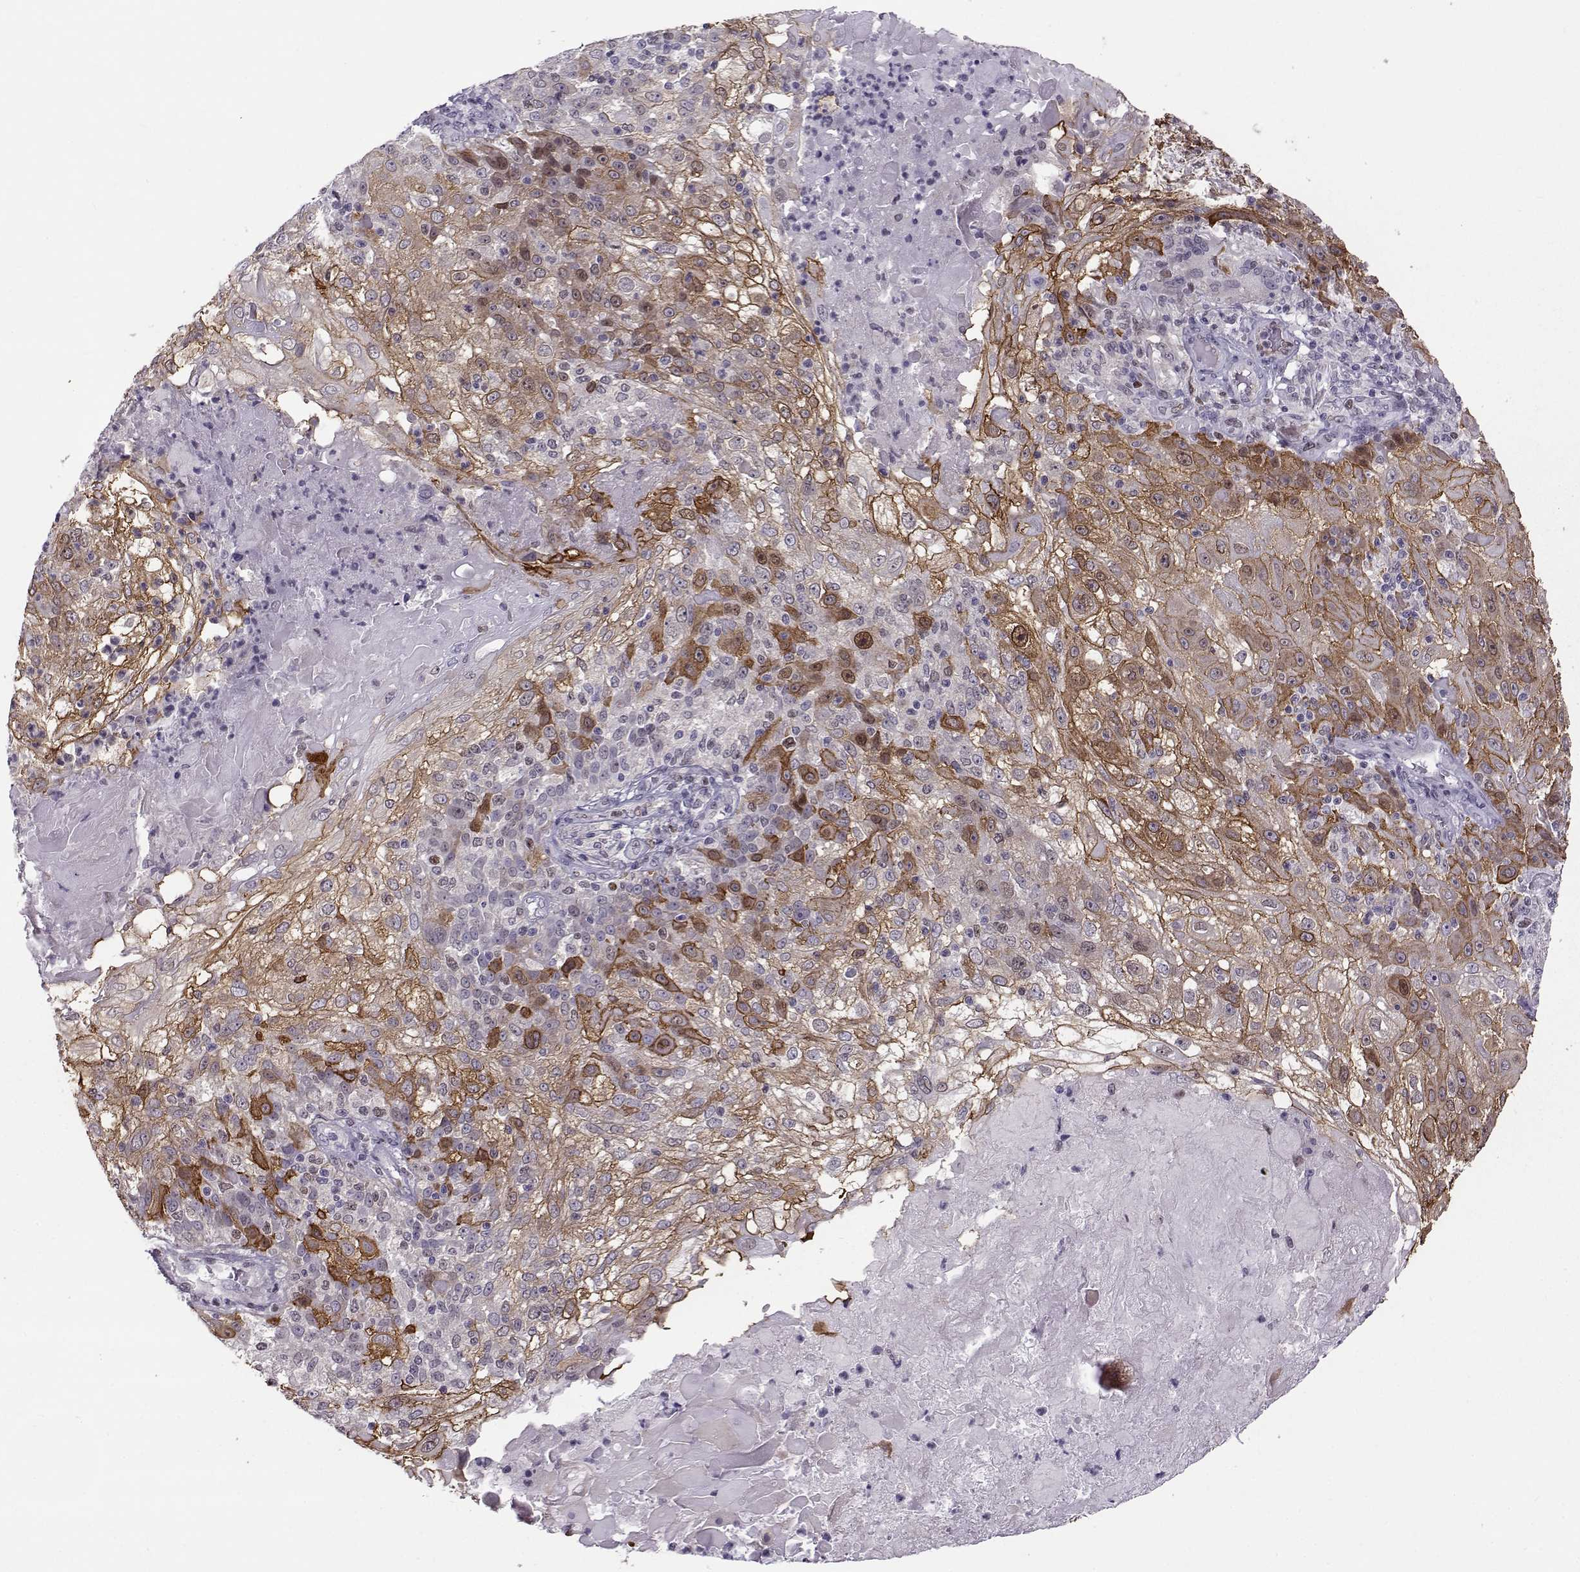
{"staining": {"intensity": "moderate", "quantity": "25%-75%", "location": "cytoplasmic/membranous"}, "tissue": "skin cancer", "cell_type": "Tumor cells", "image_type": "cancer", "snomed": [{"axis": "morphology", "description": "Normal tissue, NOS"}, {"axis": "morphology", "description": "Squamous cell carcinoma, NOS"}, {"axis": "topography", "description": "Skin"}], "caption": "Moderate cytoplasmic/membranous expression for a protein is appreciated in about 25%-75% of tumor cells of skin squamous cell carcinoma using IHC.", "gene": "BACH1", "patient": {"sex": "female", "age": 83}}